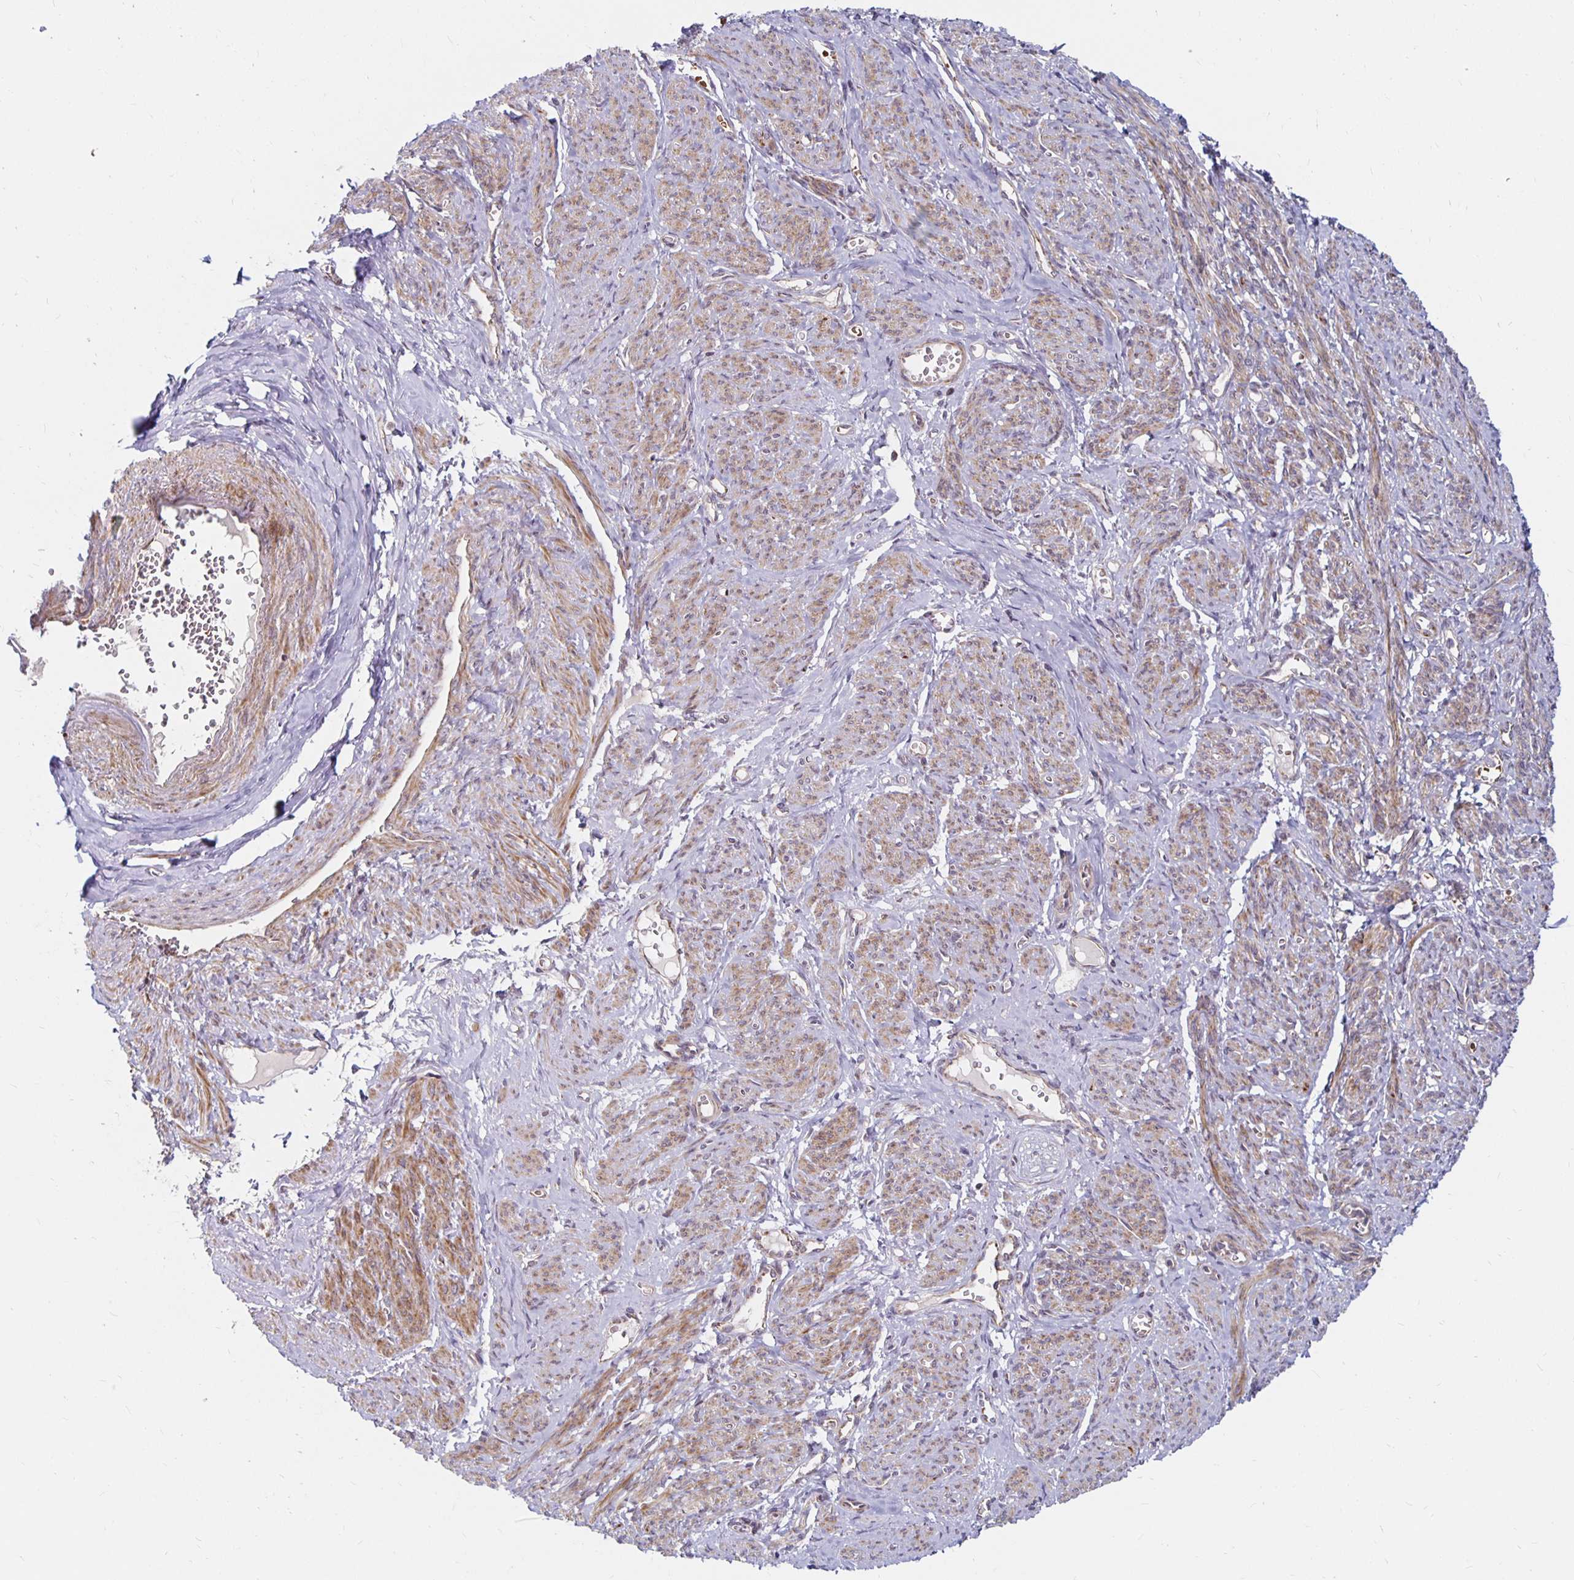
{"staining": {"intensity": "moderate", "quantity": ">75%", "location": "cytoplasmic/membranous"}, "tissue": "smooth muscle", "cell_type": "Smooth muscle cells", "image_type": "normal", "snomed": [{"axis": "morphology", "description": "Normal tissue, NOS"}, {"axis": "topography", "description": "Smooth muscle"}], "caption": "Protein expression analysis of normal smooth muscle exhibits moderate cytoplasmic/membranous positivity in about >75% of smooth muscle cells.", "gene": "MRPL28", "patient": {"sex": "female", "age": 65}}